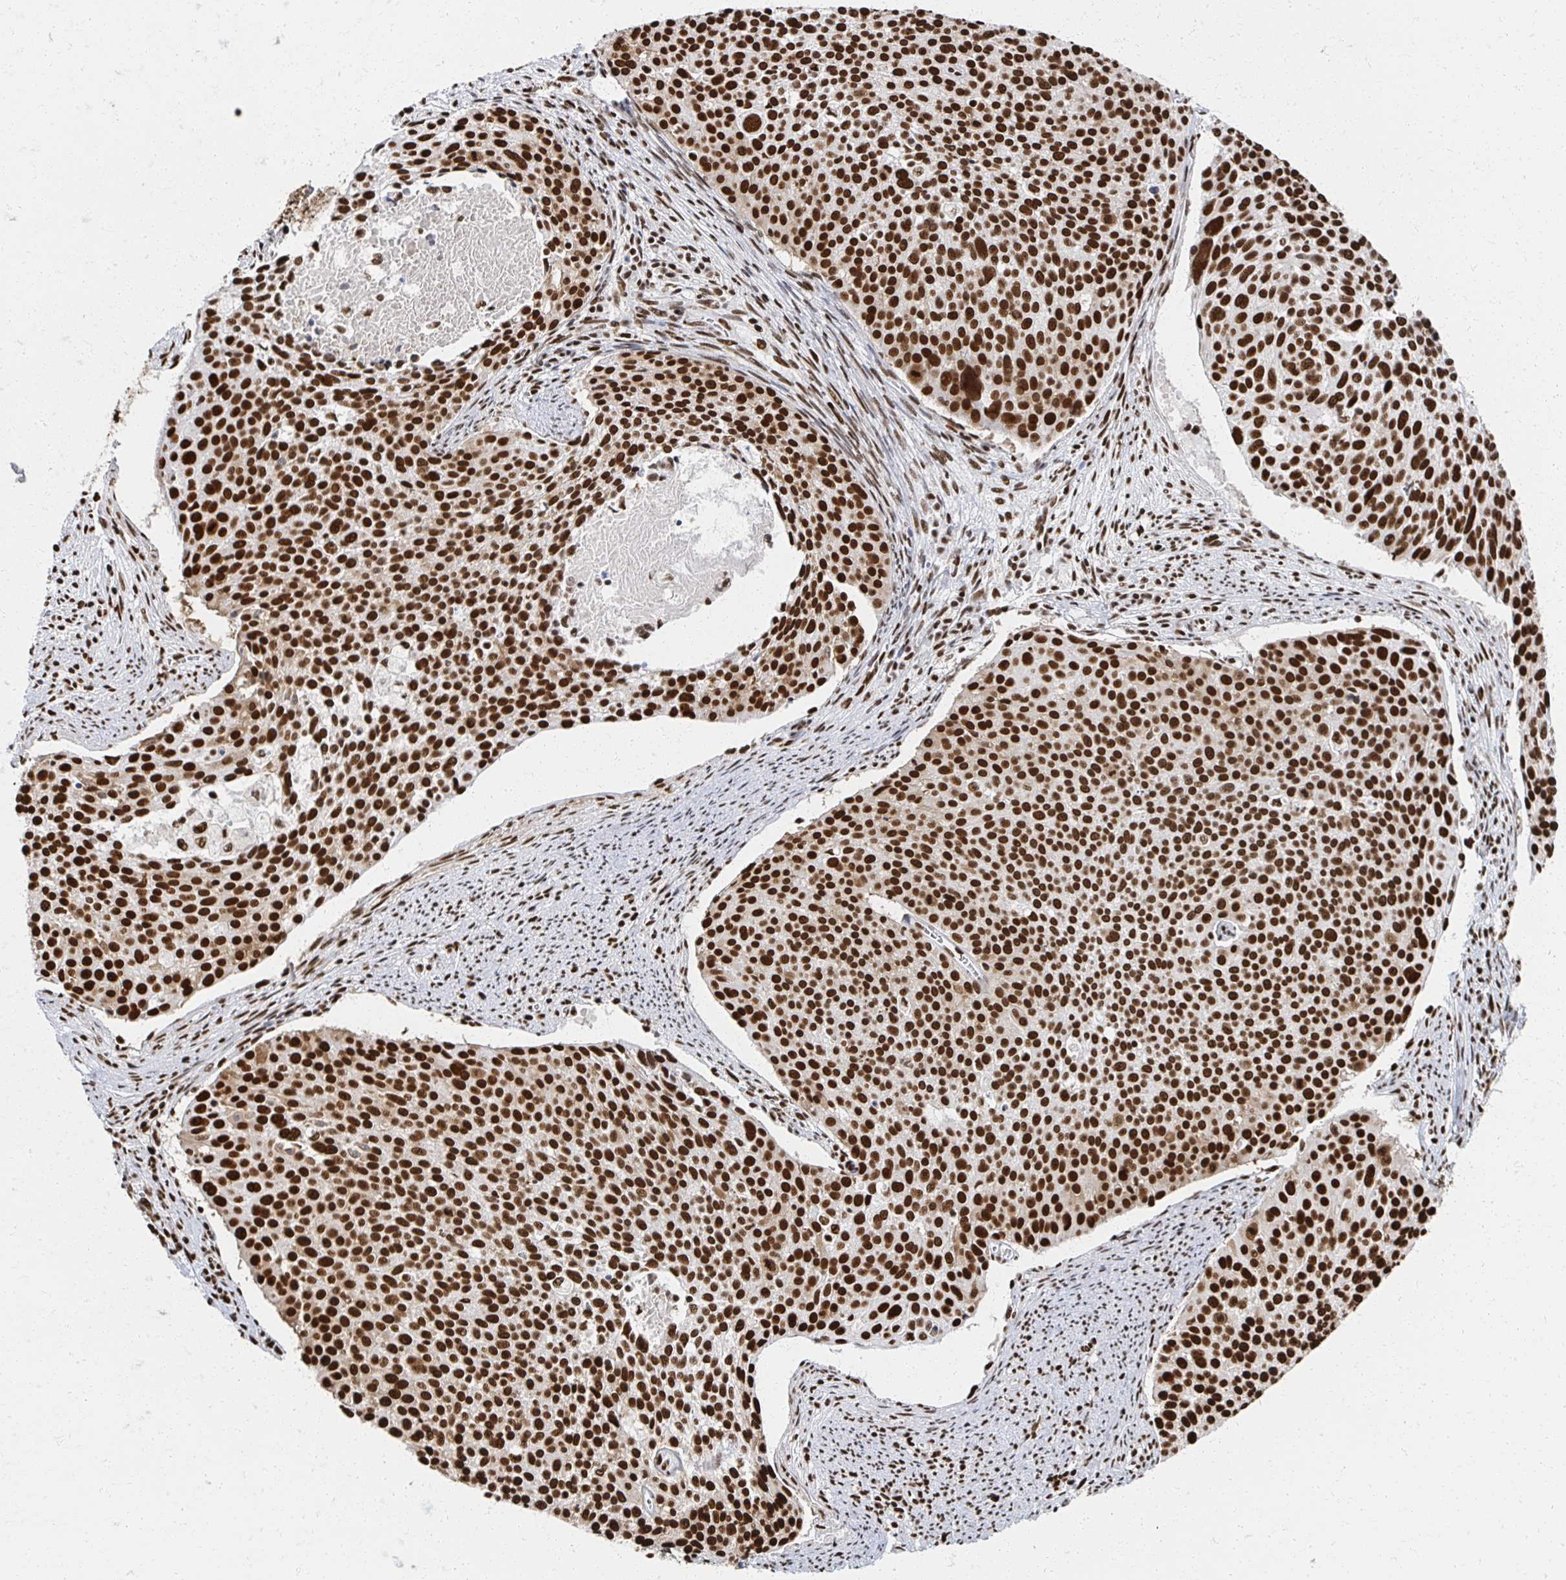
{"staining": {"intensity": "strong", "quantity": ">75%", "location": "nuclear"}, "tissue": "cervical cancer", "cell_type": "Tumor cells", "image_type": "cancer", "snomed": [{"axis": "morphology", "description": "Squamous cell carcinoma, NOS"}, {"axis": "topography", "description": "Cervix"}], "caption": "Immunohistochemical staining of cervical cancer exhibits high levels of strong nuclear protein positivity in about >75% of tumor cells.", "gene": "RBBP7", "patient": {"sex": "female", "age": 39}}